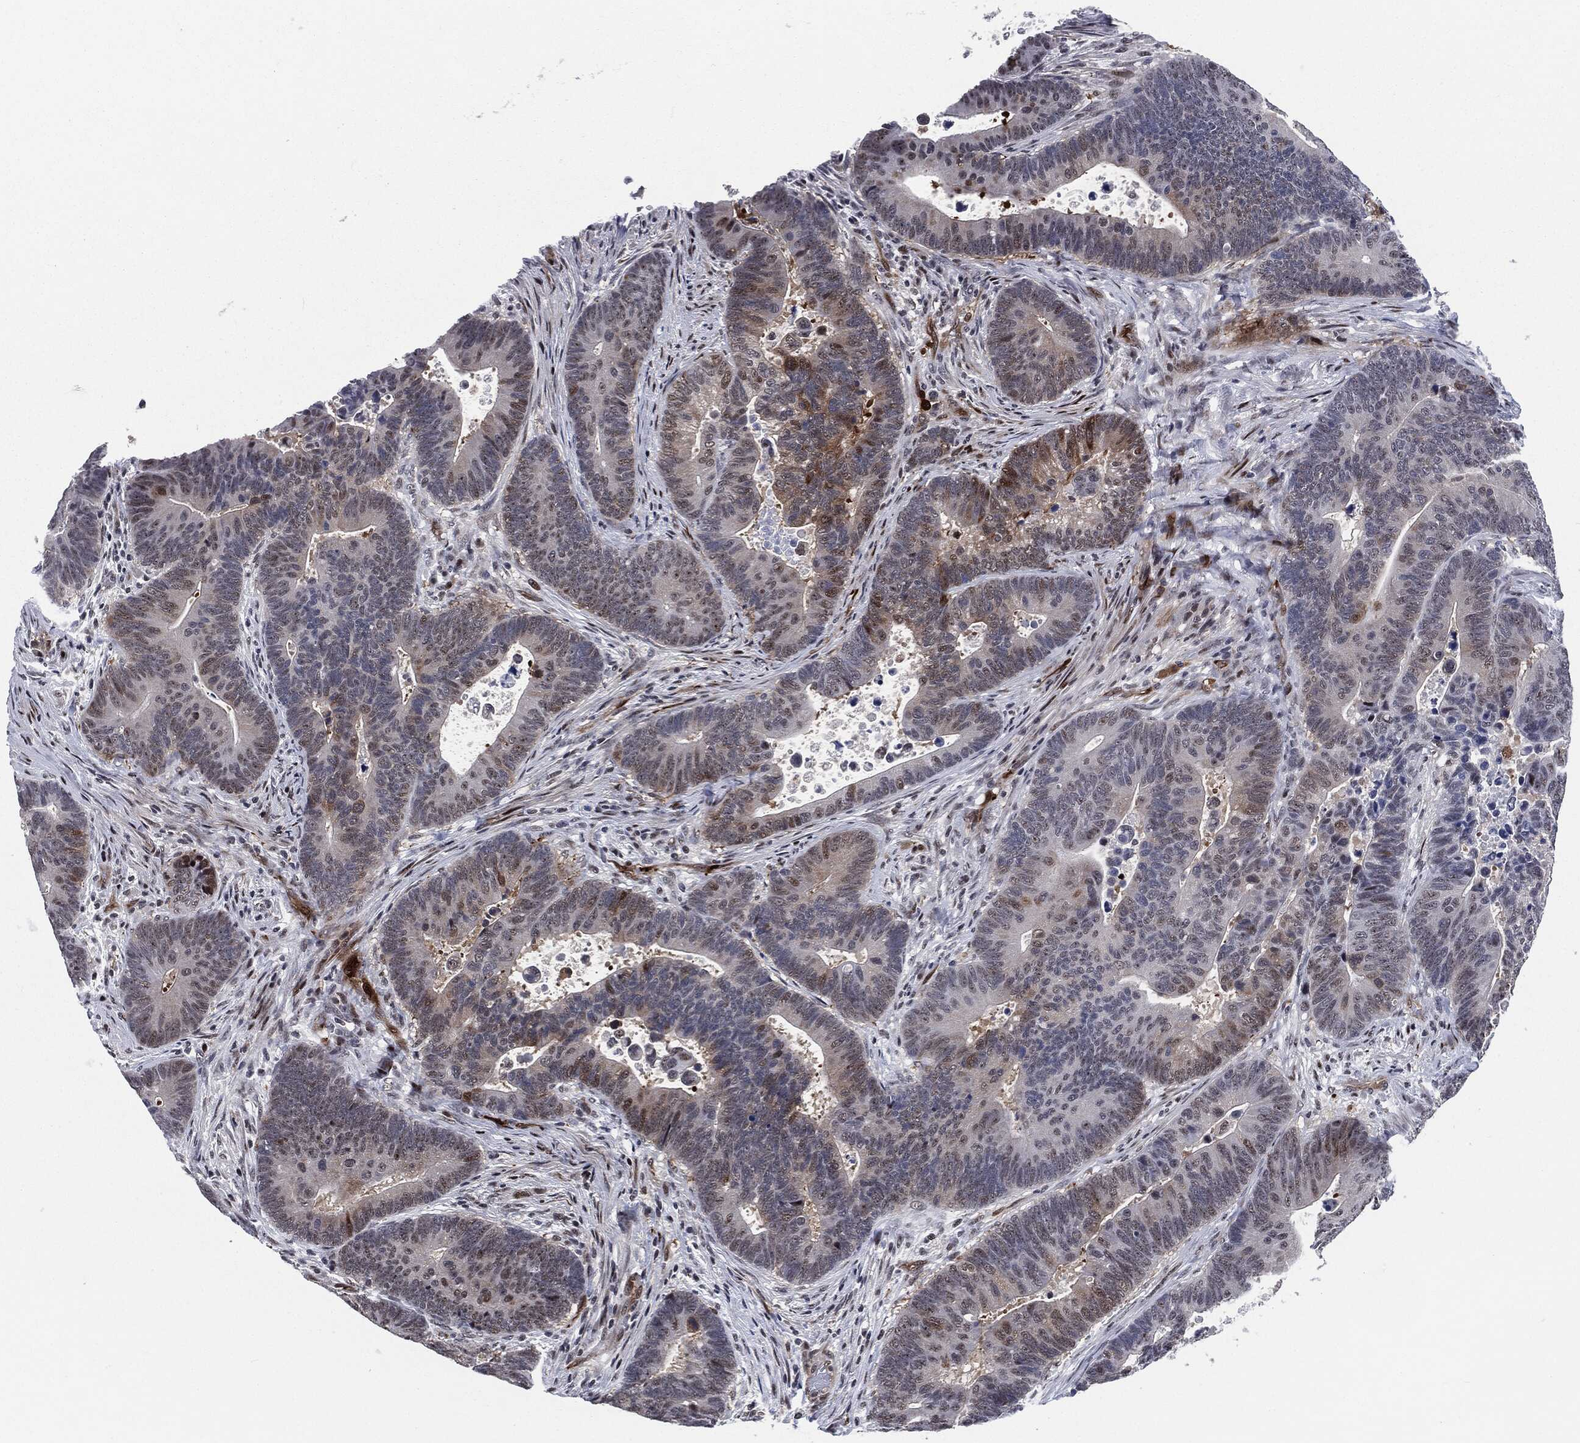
{"staining": {"intensity": "strong", "quantity": "<25%", "location": "cytoplasmic/membranous,nuclear"}, "tissue": "colorectal cancer", "cell_type": "Tumor cells", "image_type": "cancer", "snomed": [{"axis": "morphology", "description": "Adenocarcinoma, NOS"}, {"axis": "topography", "description": "Colon"}], "caption": "A high-resolution histopathology image shows immunohistochemistry (IHC) staining of adenocarcinoma (colorectal), which reveals strong cytoplasmic/membranous and nuclear positivity in about <25% of tumor cells. The staining was performed using DAB (3,3'-diaminobenzidine) to visualize the protein expression in brown, while the nuclei were stained in blue with hematoxylin (Magnification: 20x).", "gene": "AKT2", "patient": {"sex": "male", "age": 75}}